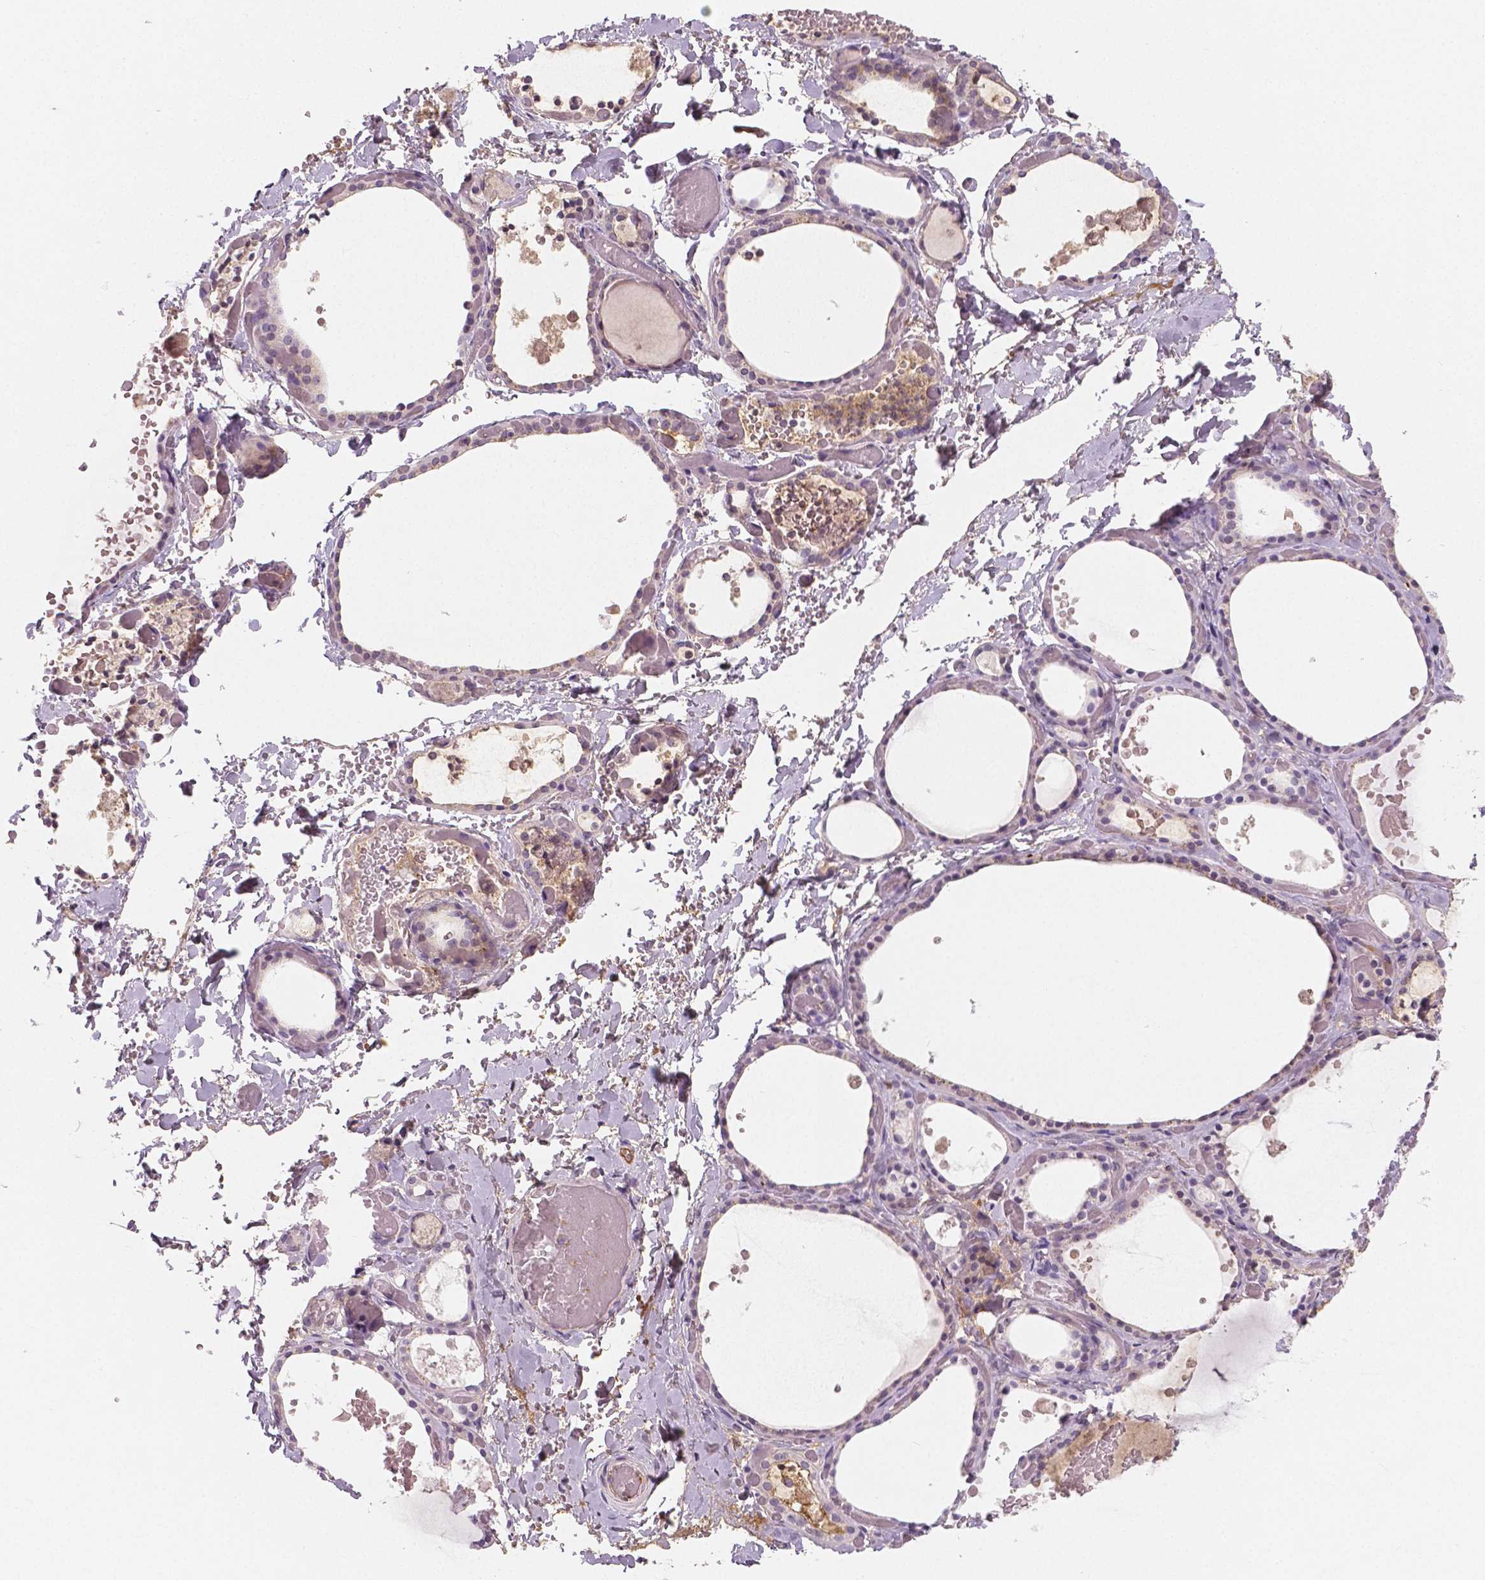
{"staining": {"intensity": "negative", "quantity": "none", "location": "none"}, "tissue": "thyroid gland", "cell_type": "Glandular cells", "image_type": "normal", "snomed": [{"axis": "morphology", "description": "Normal tissue, NOS"}, {"axis": "topography", "description": "Thyroid gland"}], "caption": "This is a micrograph of immunohistochemistry (IHC) staining of unremarkable thyroid gland, which shows no expression in glandular cells.", "gene": "APOA4", "patient": {"sex": "female", "age": 56}}